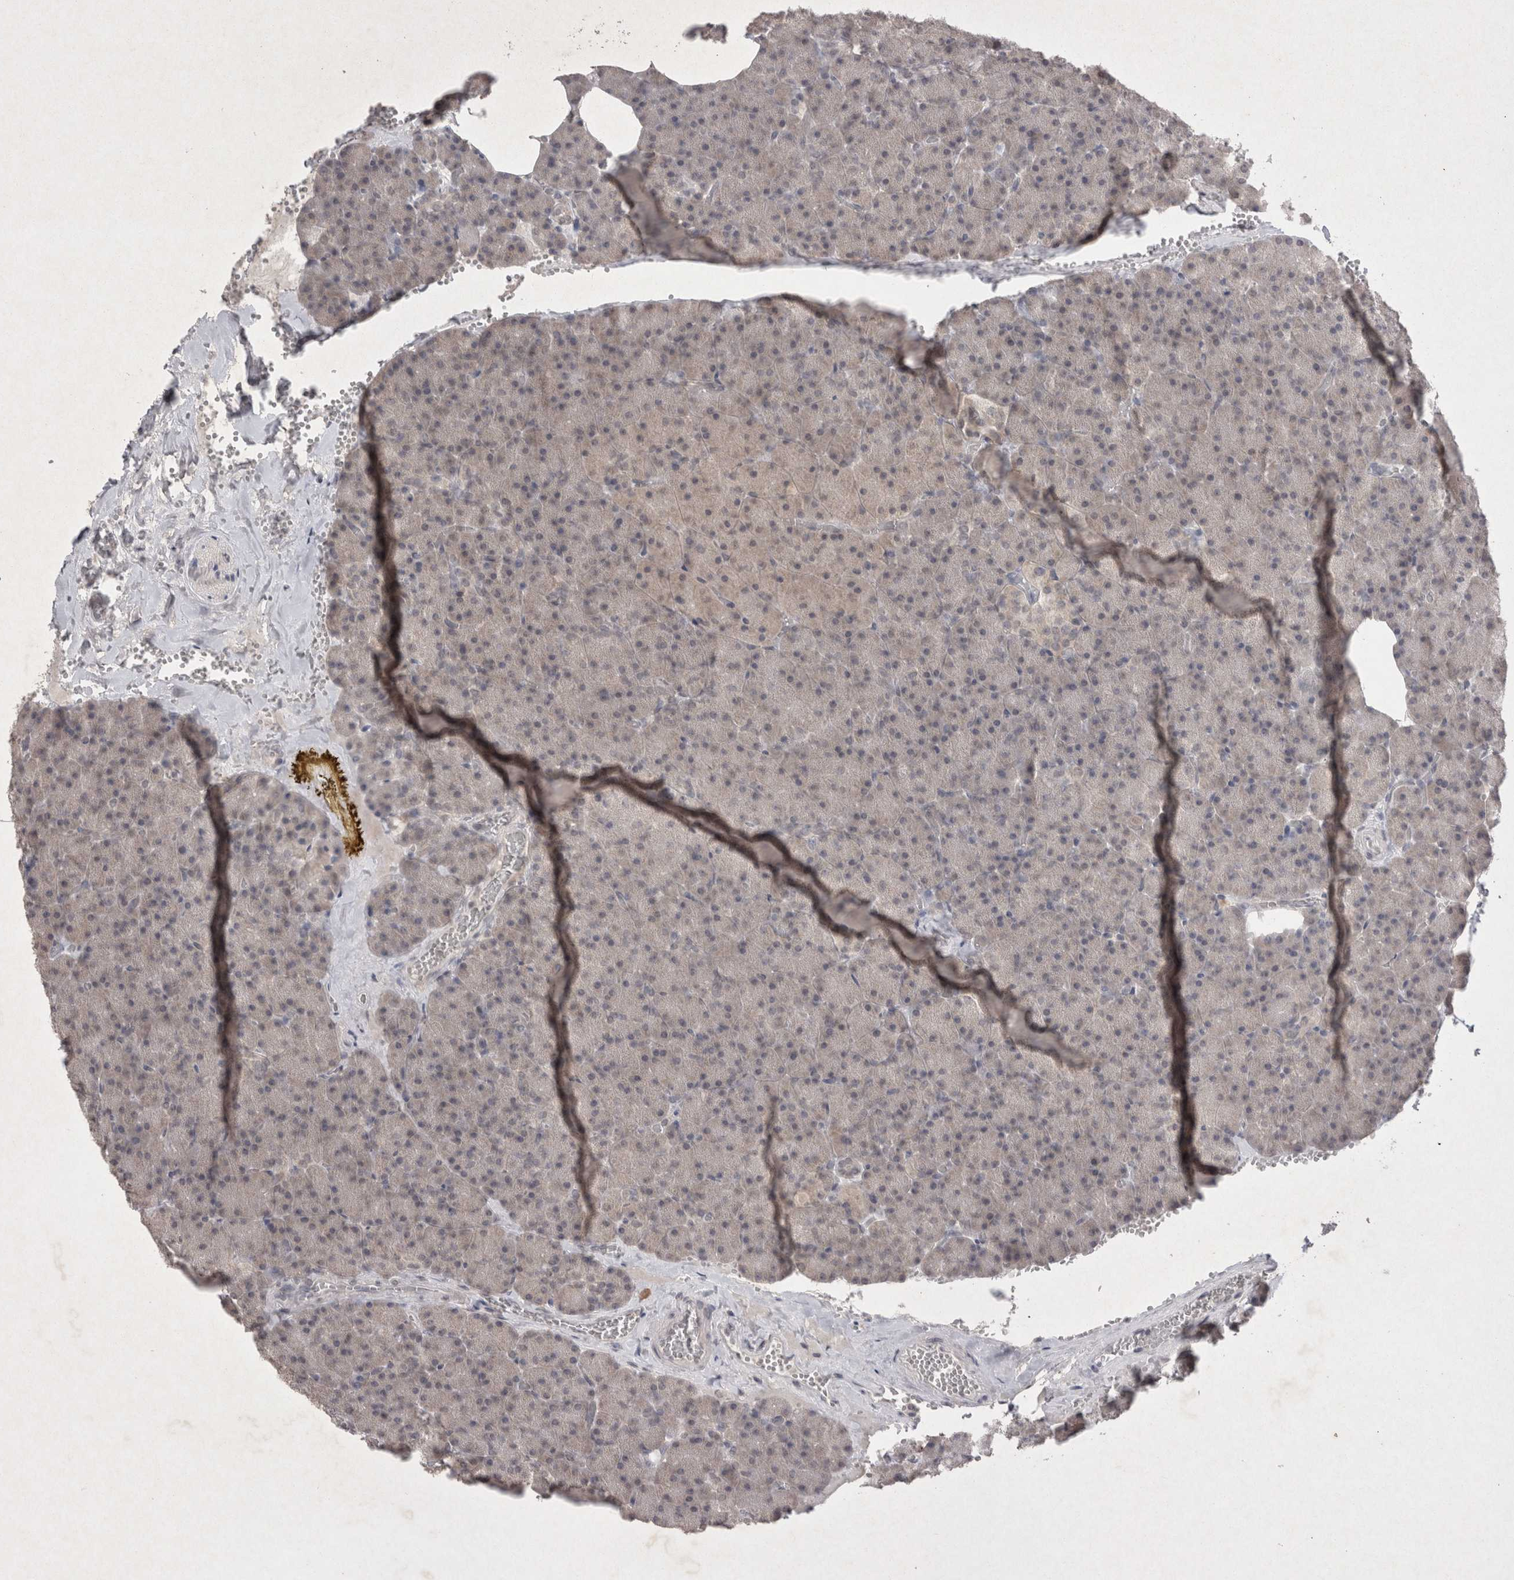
{"staining": {"intensity": "negative", "quantity": "none", "location": "none"}, "tissue": "pancreas", "cell_type": "Exocrine glandular cells", "image_type": "normal", "snomed": [{"axis": "morphology", "description": "Normal tissue, NOS"}, {"axis": "morphology", "description": "Carcinoid, malignant, NOS"}, {"axis": "topography", "description": "Pancreas"}], "caption": "An IHC photomicrograph of benign pancreas is shown. There is no staining in exocrine glandular cells of pancreas. (Brightfield microscopy of DAB immunohistochemistry (IHC) at high magnification).", "gene": "LYVE1", "patient": {"sex": "female", "age": 35}}